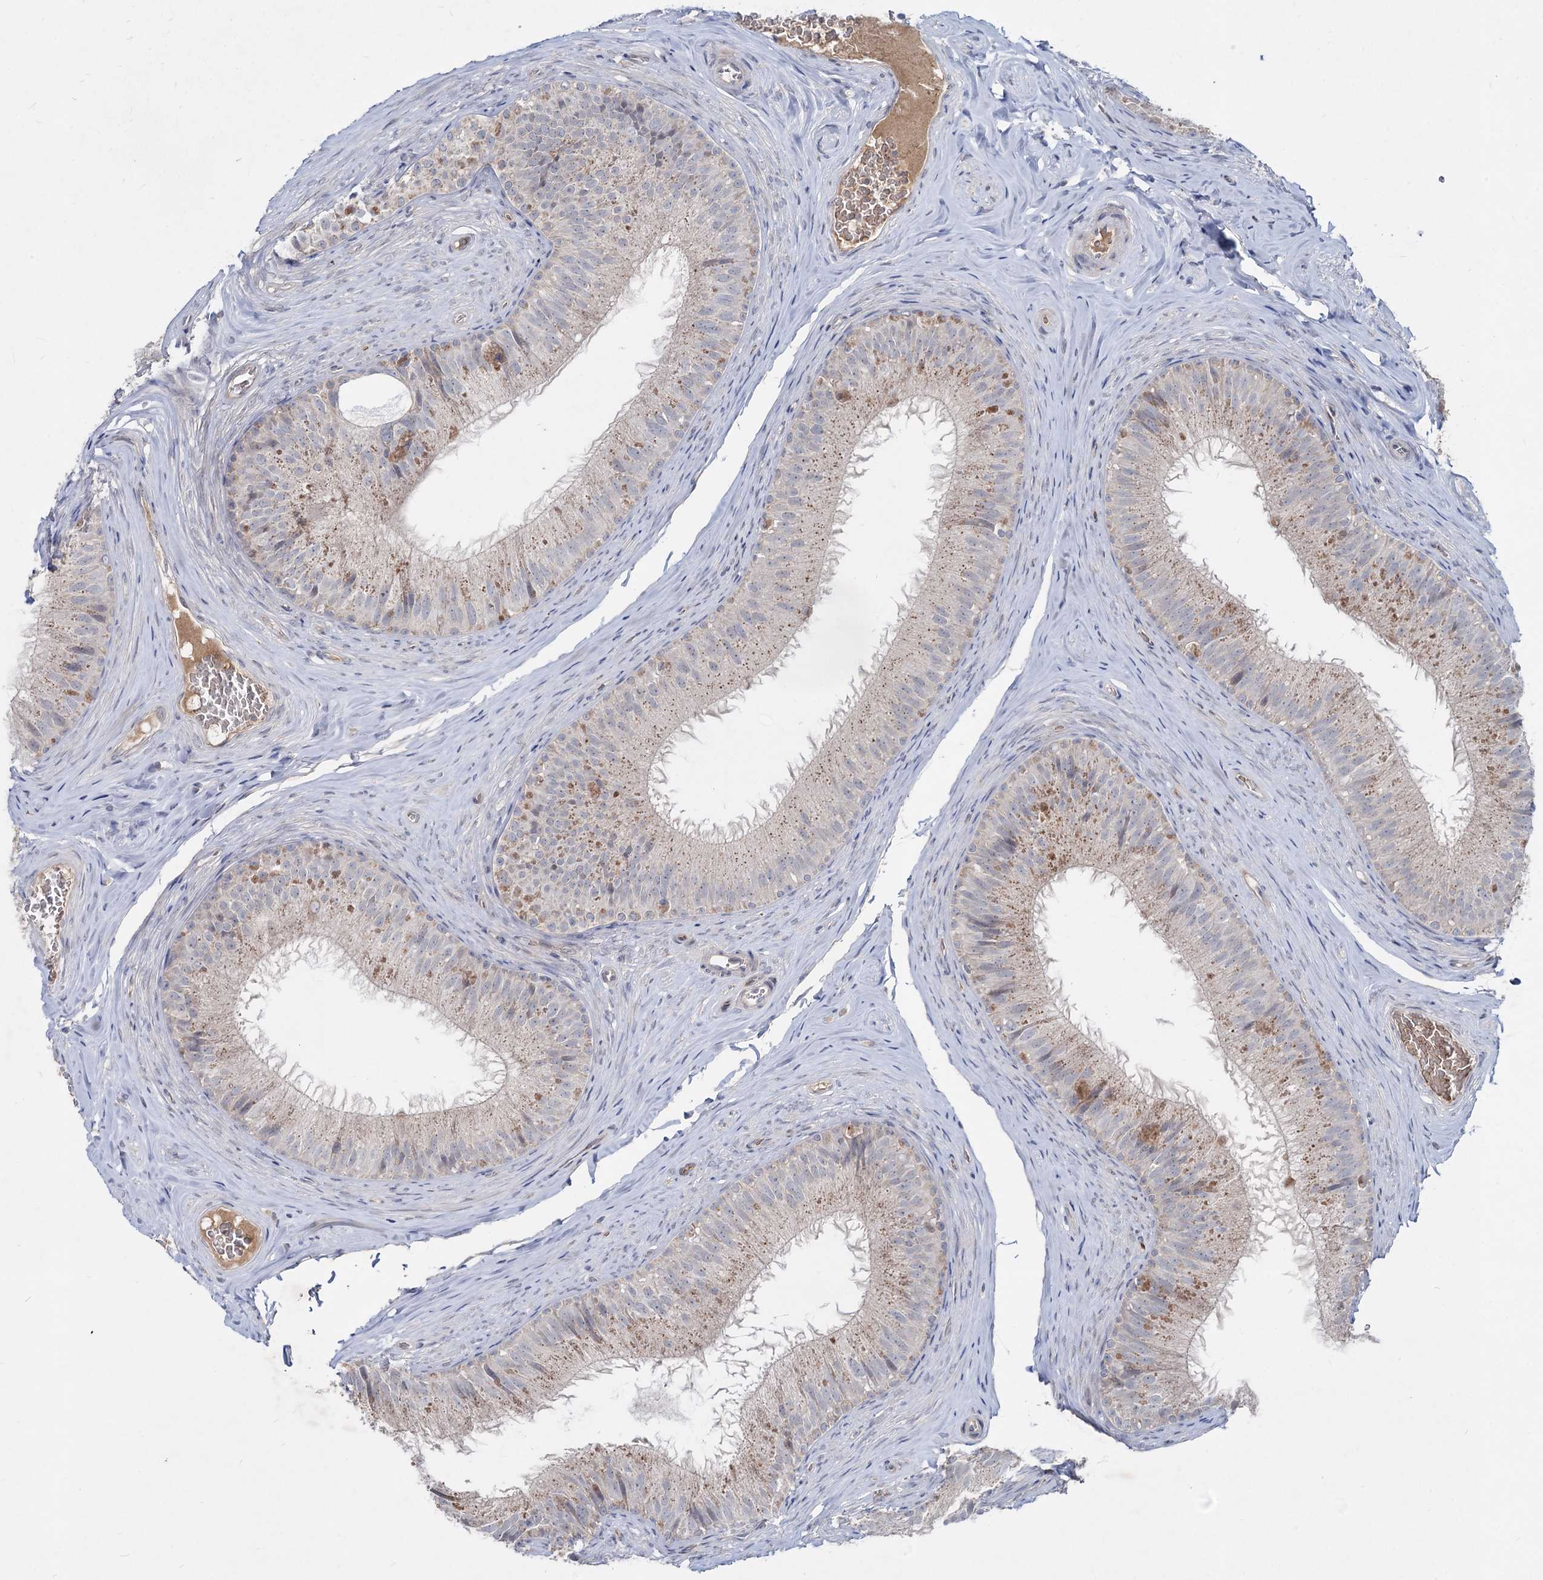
{"staining": {"intensity": "weak", "quantity": "<25%", "location": "cytoplasmic/membranous"}, "tissue": "epididymis", "cell_type": "Glandular cells", "image_type": "normal", "snomed": [{"axis": "morphology", "description": "Normal tissue, NOS"}, {"axis": "topography", "description": "Epididymis"}], "caption": "DAB (3,3'-diaminobenzidine) immunohistochemical staining of benign human epididymis exhibits no significant expression in glandular cells.", "gene": "RNF6", "patient": {"sex": "male", "age": 34}}